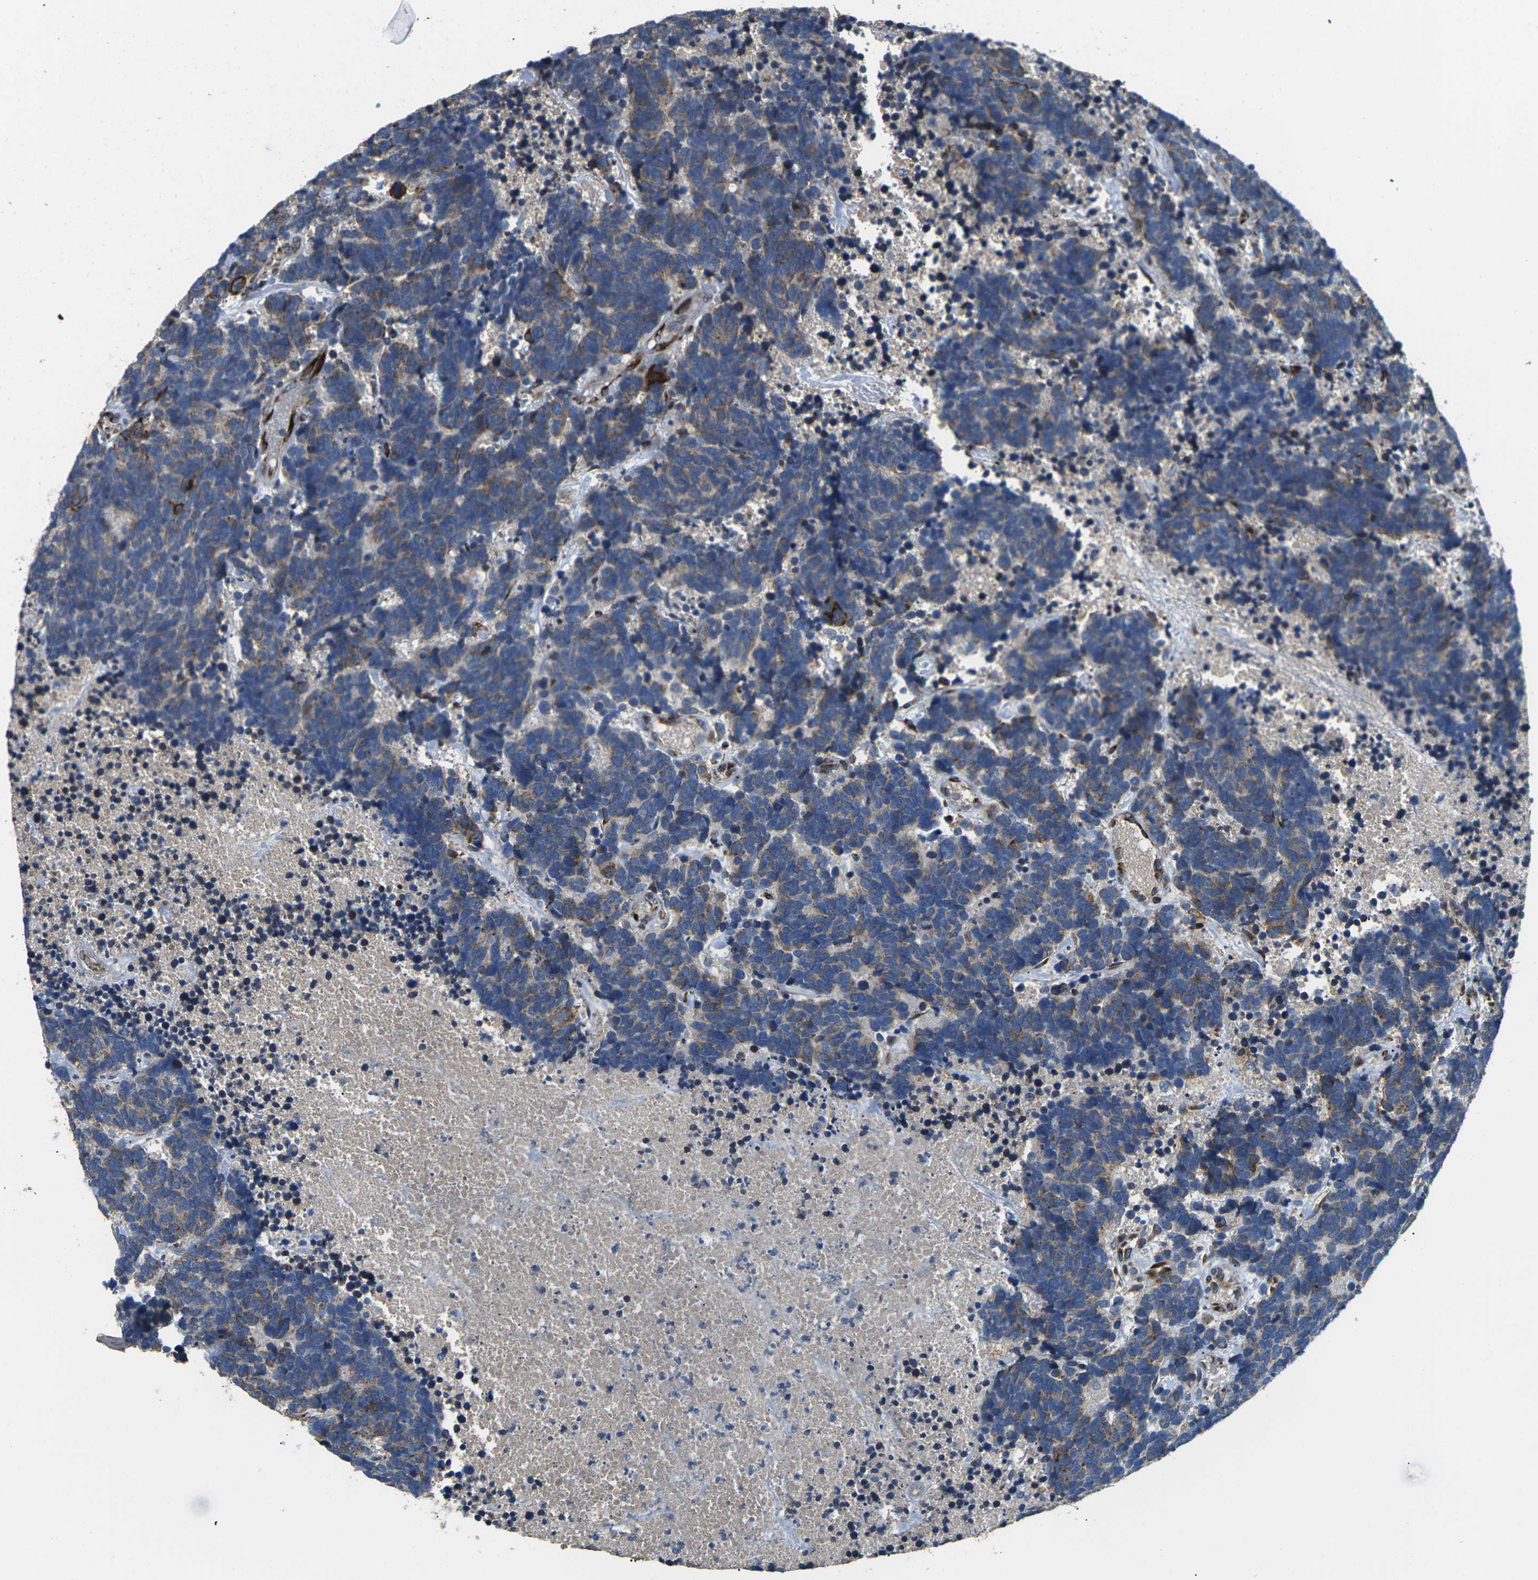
{"staining": {"intensity": "weak", "quantity": "25%-75%", "location": "cytoplasmic/membranous"}, "tissue": "carcinoid", "cell_type": "Tumor cells", "image_type": "cancer", "snomed": [{"axis": "morphology", "description": "Carcinoma, NOS"}, {"axis": "morphology", "description": "Carcinoid, malignant, NOS"}, {"axis": "topography", "description": "Urinary bladder"}], "caption": "The image demonstrates immunohistochemical staining of carcinoma. There is weak cytoplasmic/membranous expression is seen in about 25%-75% of tumor cells.", "gene": "PDZD8", "patient": {"sex": "male", "age": 57}}